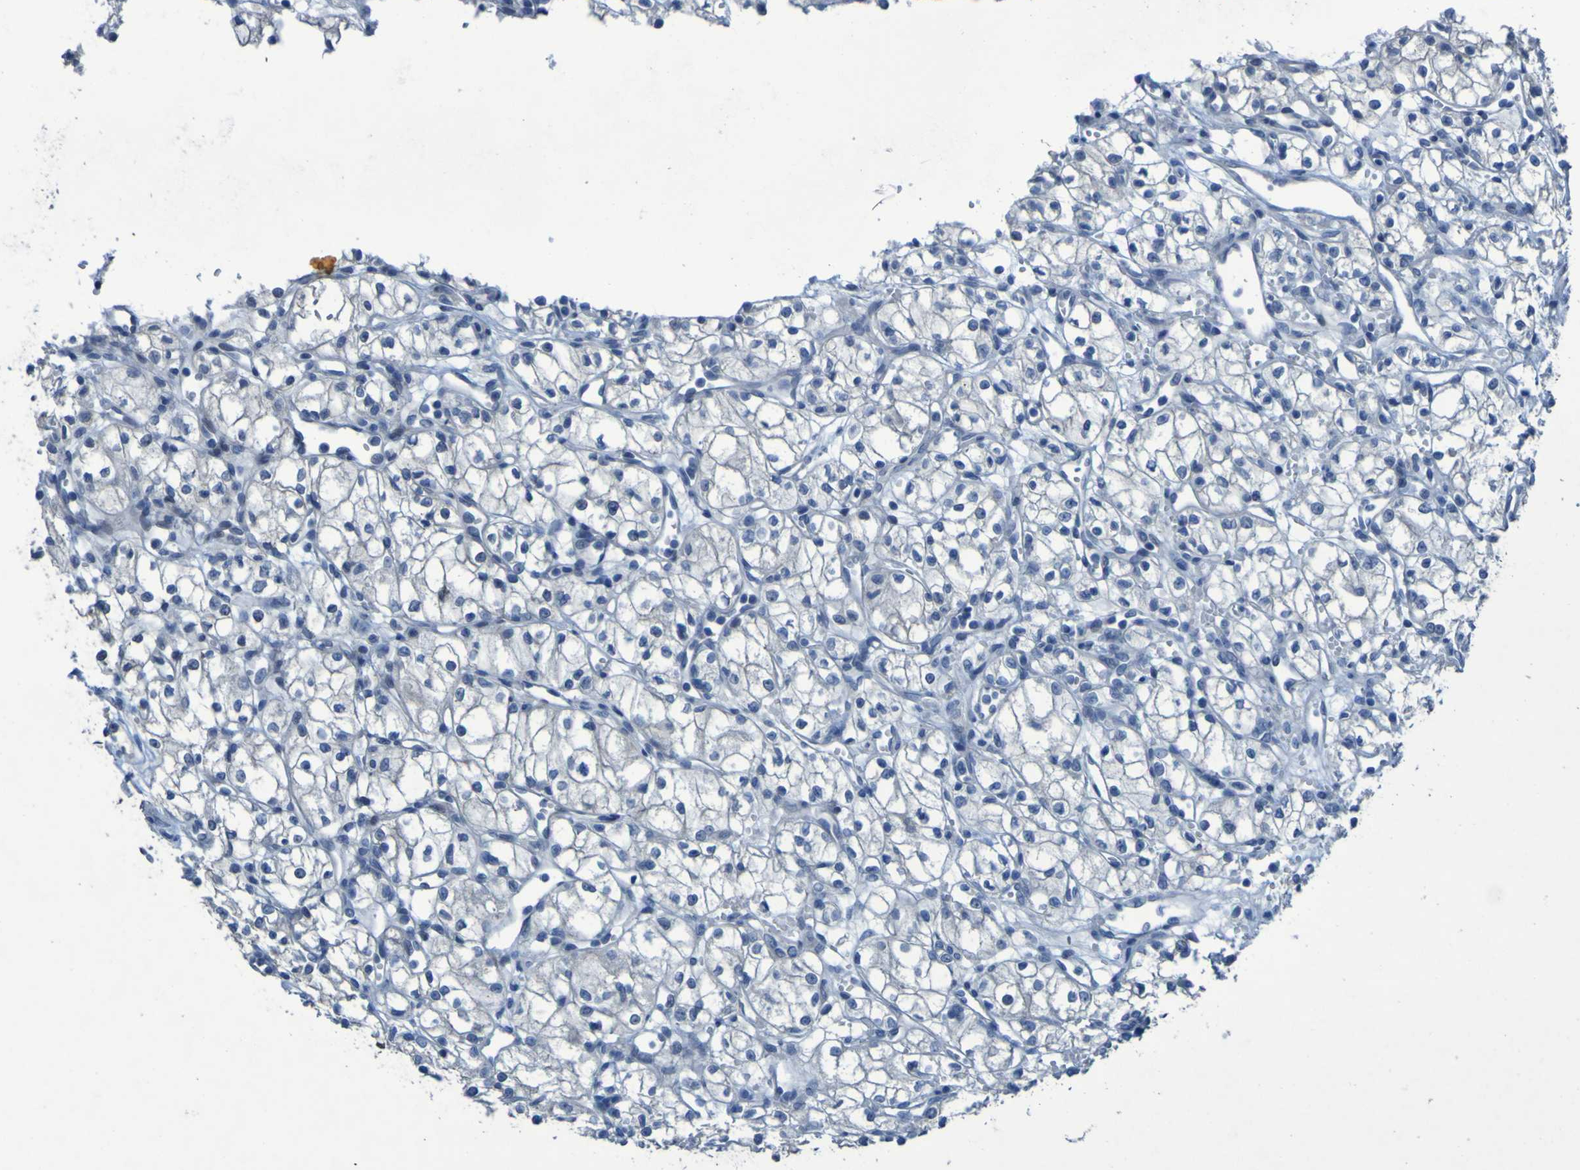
{"staining": {"intensity": "negative", "quantity": "none", "location": "none"}, "tissue": "renal cancer", "cell_type": "Tumor cells", "image_type": "cancer", "snomed": [{"axis": "morphology", "description": "Normal tissue, NOS"}, {"axis": "morphology", "description": "Adenocarcinoma, NOS"}, {"axis": "topography", "description": "Kidney"}], "caption": "High power microscopy histopathology image of an immunohistochemistry (IHC) histopathology image of renal adenocarcinoma, revealing no significant positivity in tumor cells.", "gene": "CLDN18", "patient": {"sex": "male", "age": 59}}